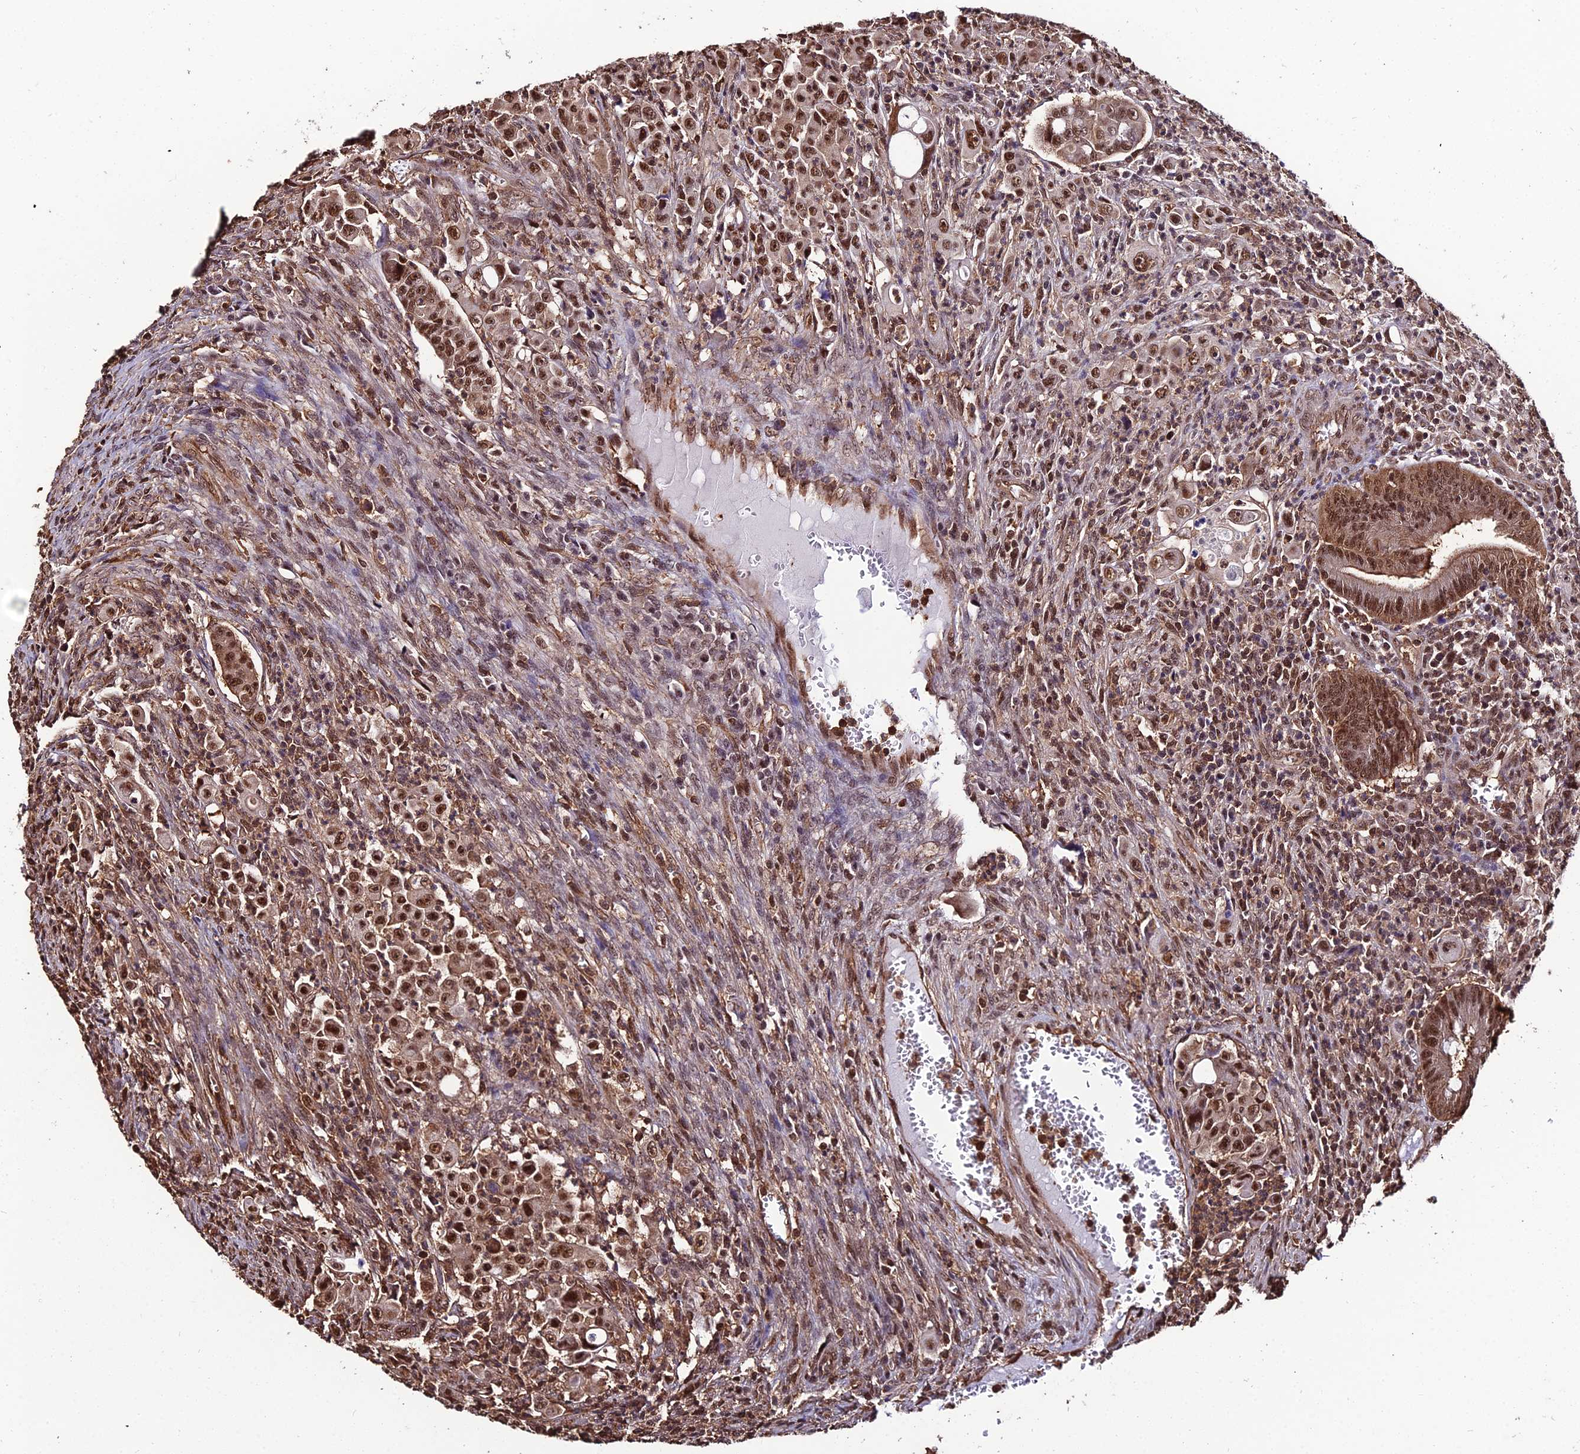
{"staining": {"intensity": "moderate", "quantity": ">75%", "location": "cytoplasmic/membranous,nuclear"}, "tissue": "colorectal cancer", "cell_type": "Tumor cells", "image_type": "cancer", "snomed": [{"axis": "morphology", "description": "Adenocarcinoma, NOS"}, {"axis": "topography", "description": "Colon"}], "caption": "Protein expression analysis of human colorectal cancer reveals moderate cytoplasmic/membranous and nuclear expression in approximately >75% of tumor cells.", "gene": "PPP4C", "patient": {"sex": "male", "age": 51}}